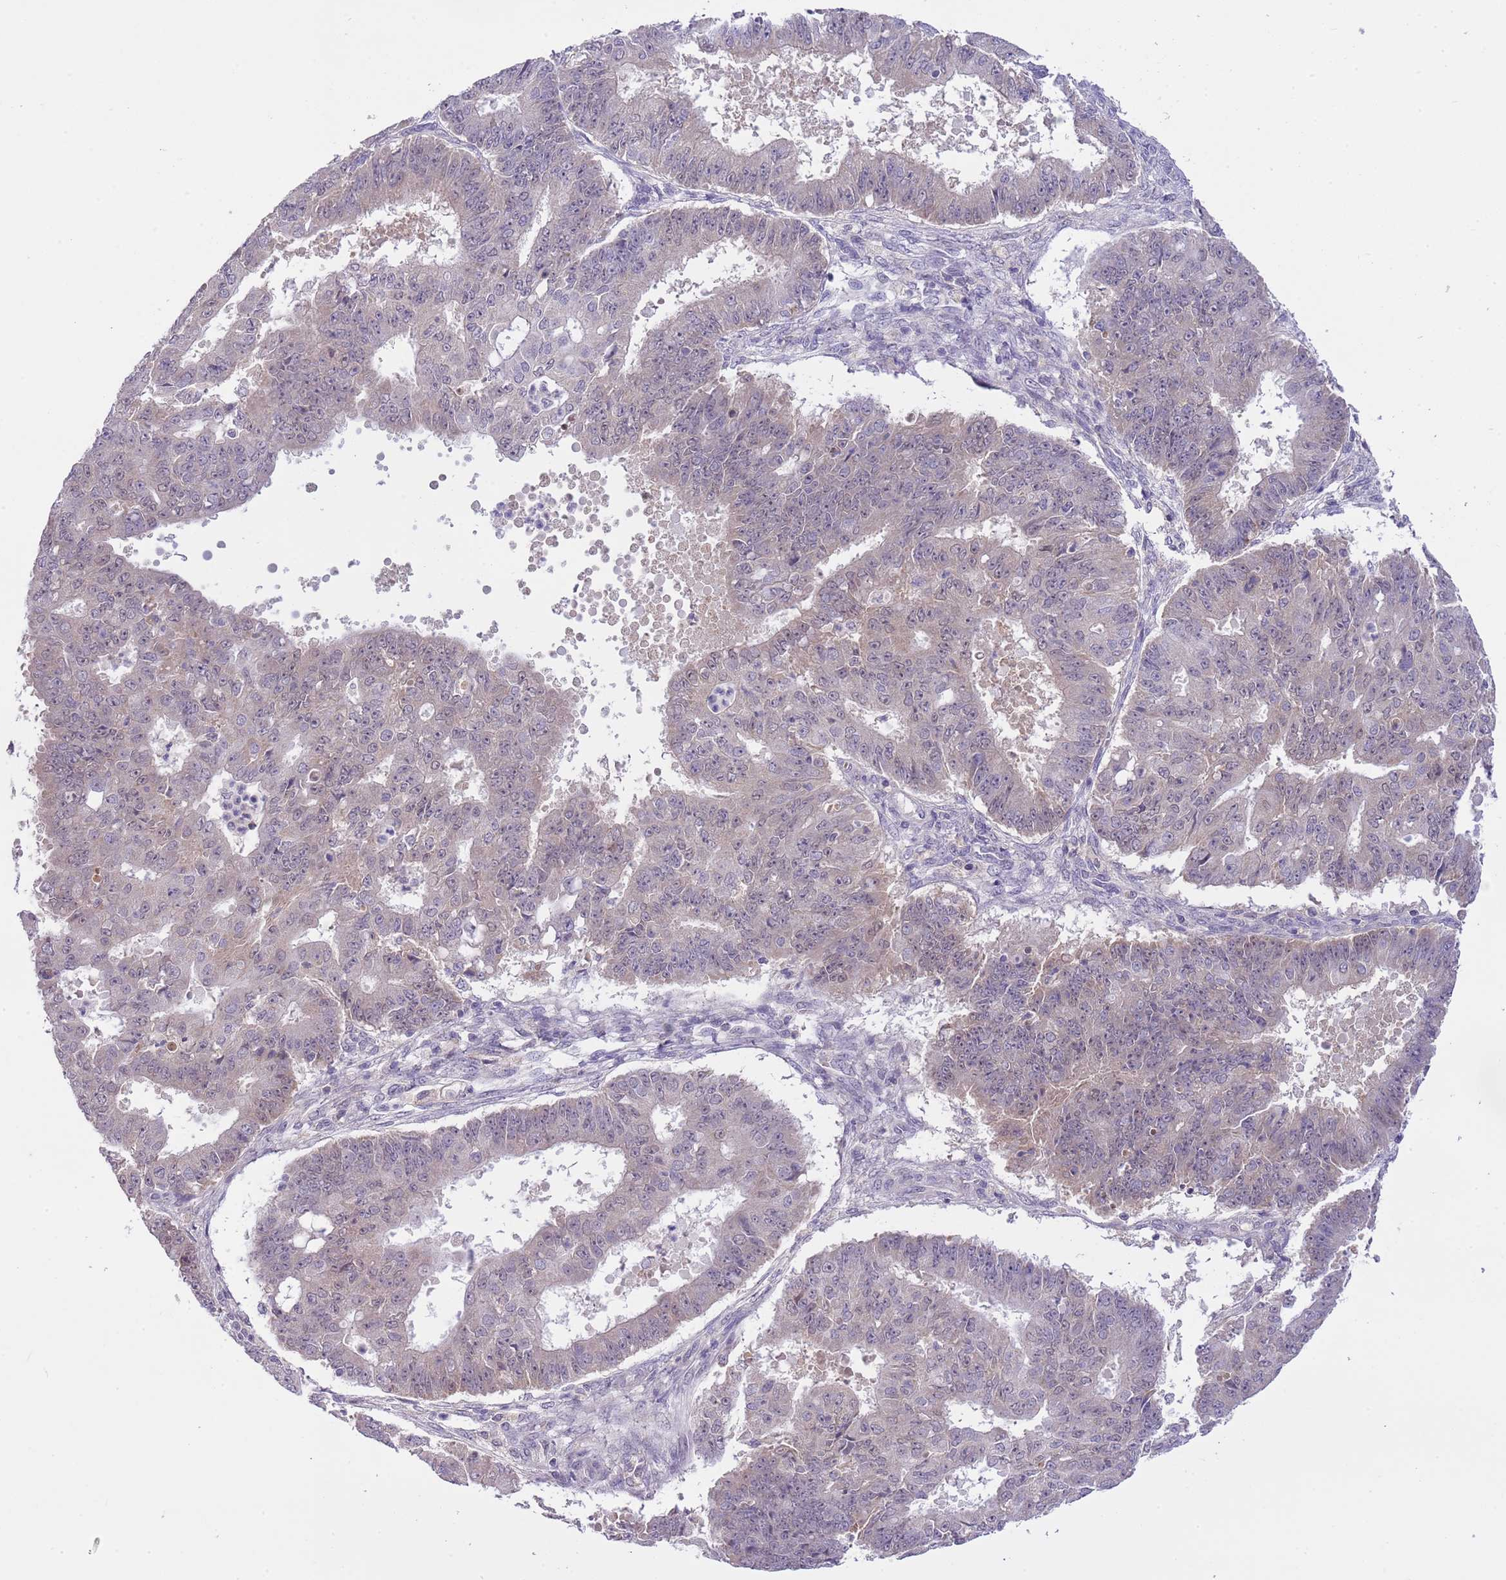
{"staining": {"intensity": "negative", "quantity": "none", "location": "none"}, "tissue": "ovarian cancer", "cell_type": "Tumor cells", "image_type": "cancer", "snomed": [{"axis": "morphology", "description": "Carcinoma, endometroid"}, {"axis": "topography", "description": "Appendix"}, {"axis": "topography", "description": "Ovary"}], "caption": "The immunohistochemistry photomicrograph has no significant expression in tumor cells of ovarian cancer (endometroid carcinoma) tissue.", "gene": "GALK2", "patient": {"sex": "female", "age": 42}}